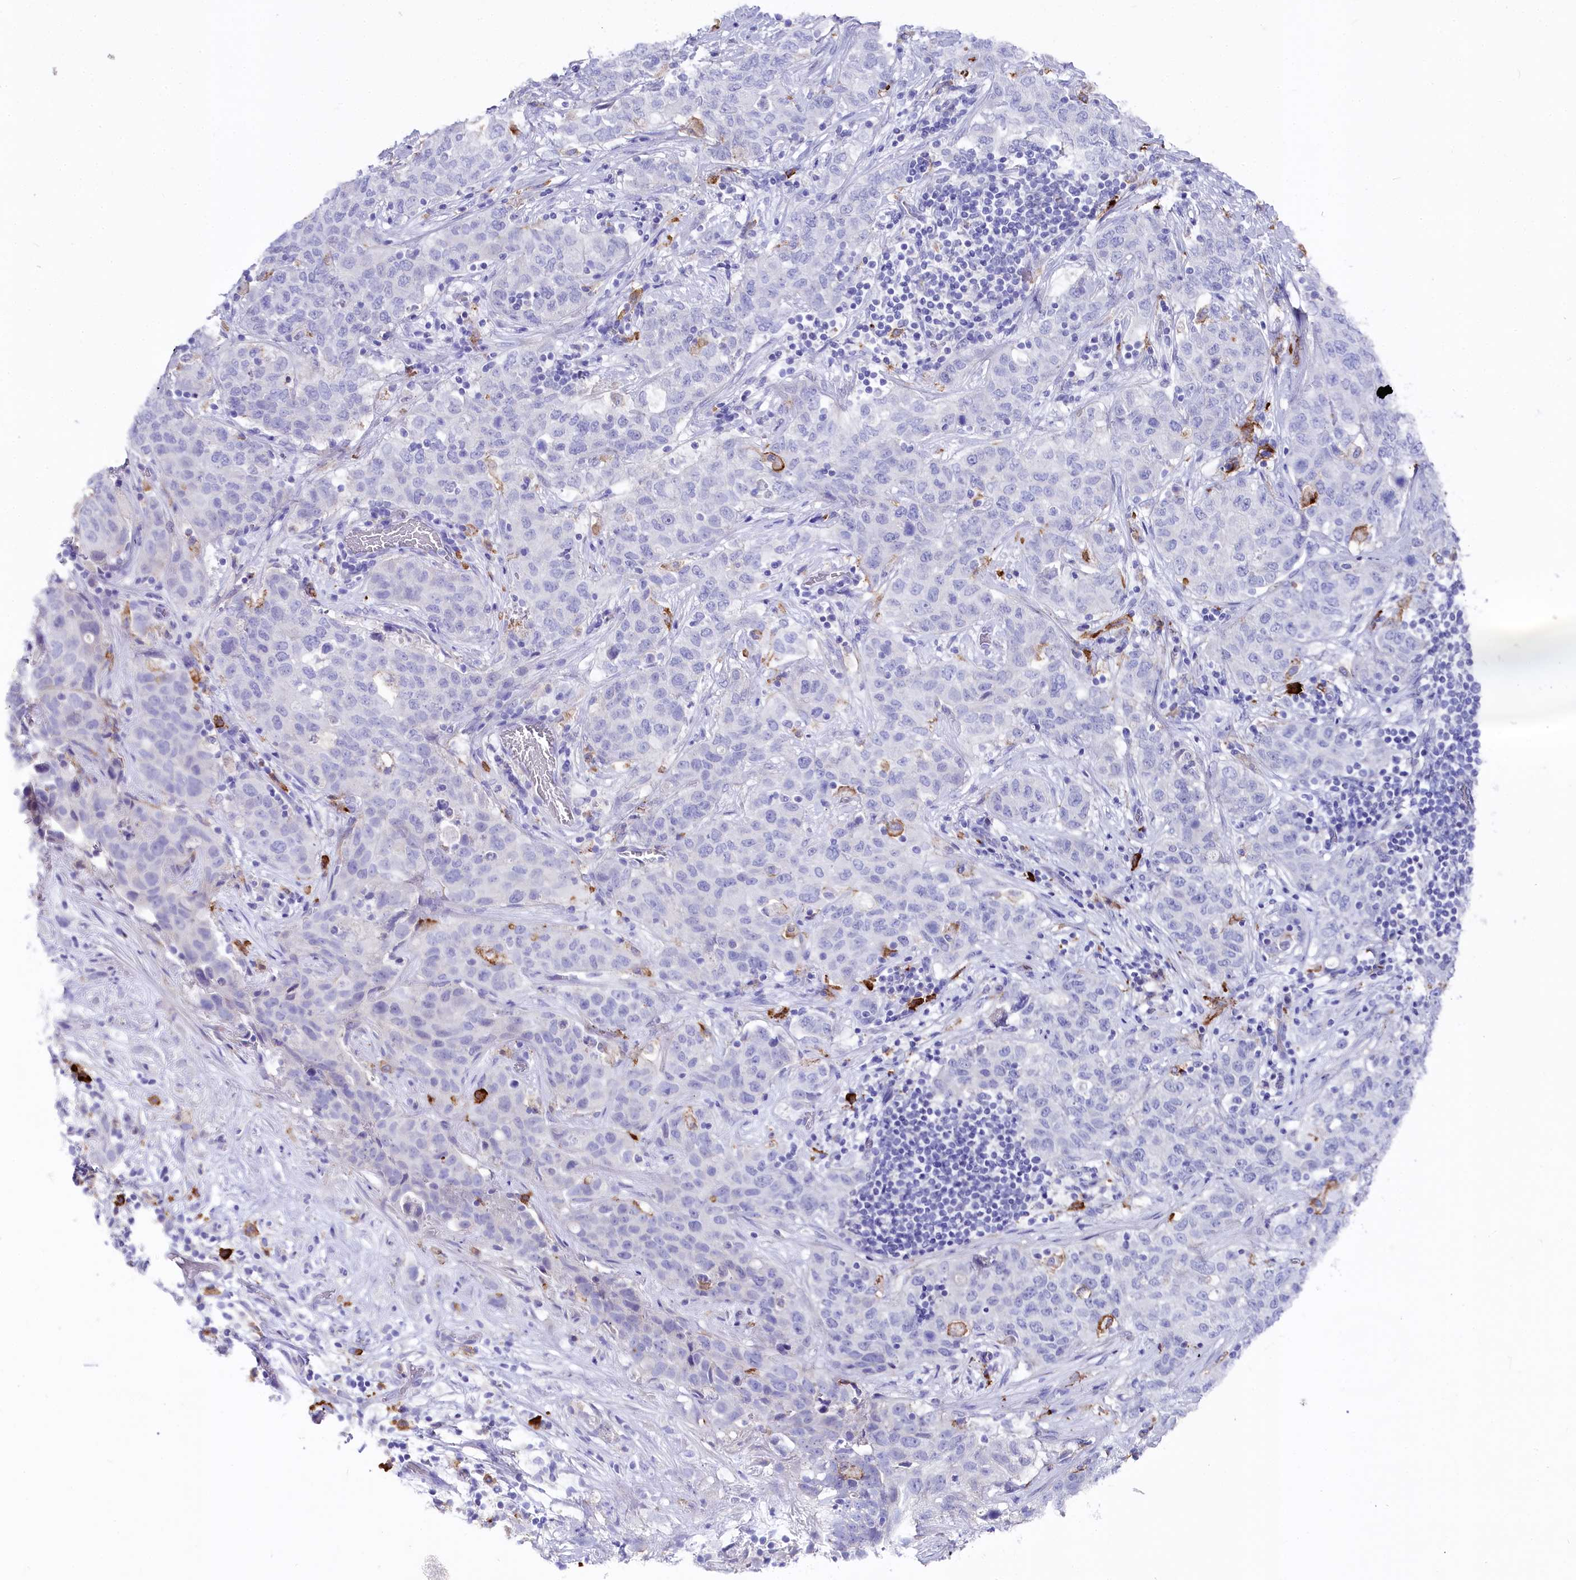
{"staining": {"intensity": "negative", "quantity": "none", "location": "none"}, "tissue": "stomach cancer", "cell_type": "Tumor cells", "image_type": "cancer", "snomed": [{"axis": "morphology", "description": "Normal tissue, NOS"}, {"axis": "morphology", "description": "Adenocarcinoma, NOS"}, {"axis": "topography", "description": "Lymph node"}, {"axis": "topography", "description": "Stomach"}], "caption": "A high-resolution image shows immunohistochemistry staining of adenocarcinoma (stomach), which displays no significant staining in tumor cells.", "gene": "CLEC4M", "patient": {"sex": "male", "age": 48}}